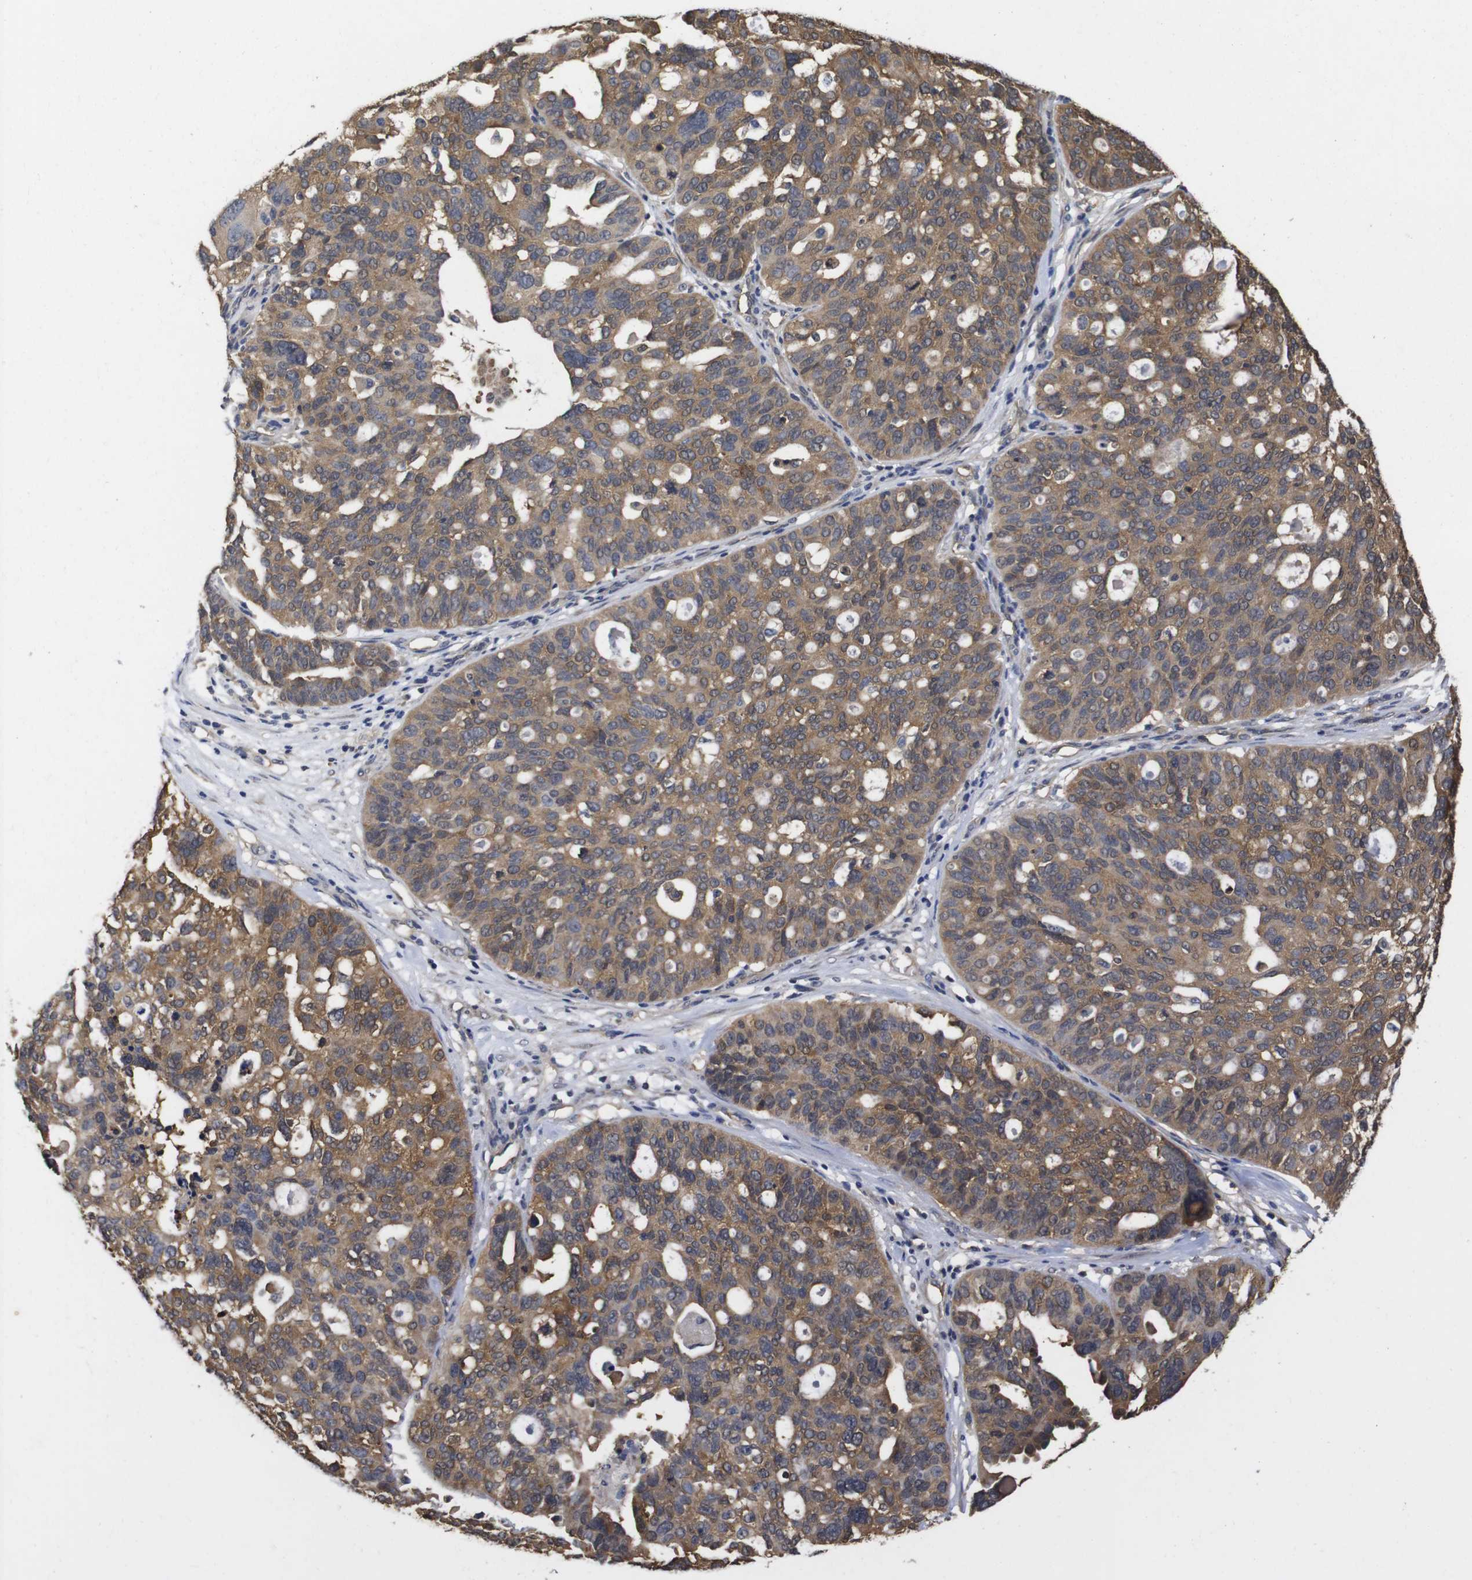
{"staining": {"intensity": "moderate", "quantity": ">75%", "location": "cytoplasmic/membranous"}, "tissue": "ovarian cancer", "cell_type": "Tumor cells", "image_type": "cancer", "snomed": [{"axis": "morphology", "description": "Cystadenocarcinoma, serous, NOS"}, {"axis": "topography", "description": "Ovary"}], "caption": "This image reveals ovarian cancer (serous cystadenocarcinoma) stained with IHC to label a protein in brown. The cytoplasmic/membranous of tumor cells show moderate positivity for the protein. Nuclei are counter-stained blue.", "gene": "SUMO3", "patient": {"sex": "female", "age": 59}}